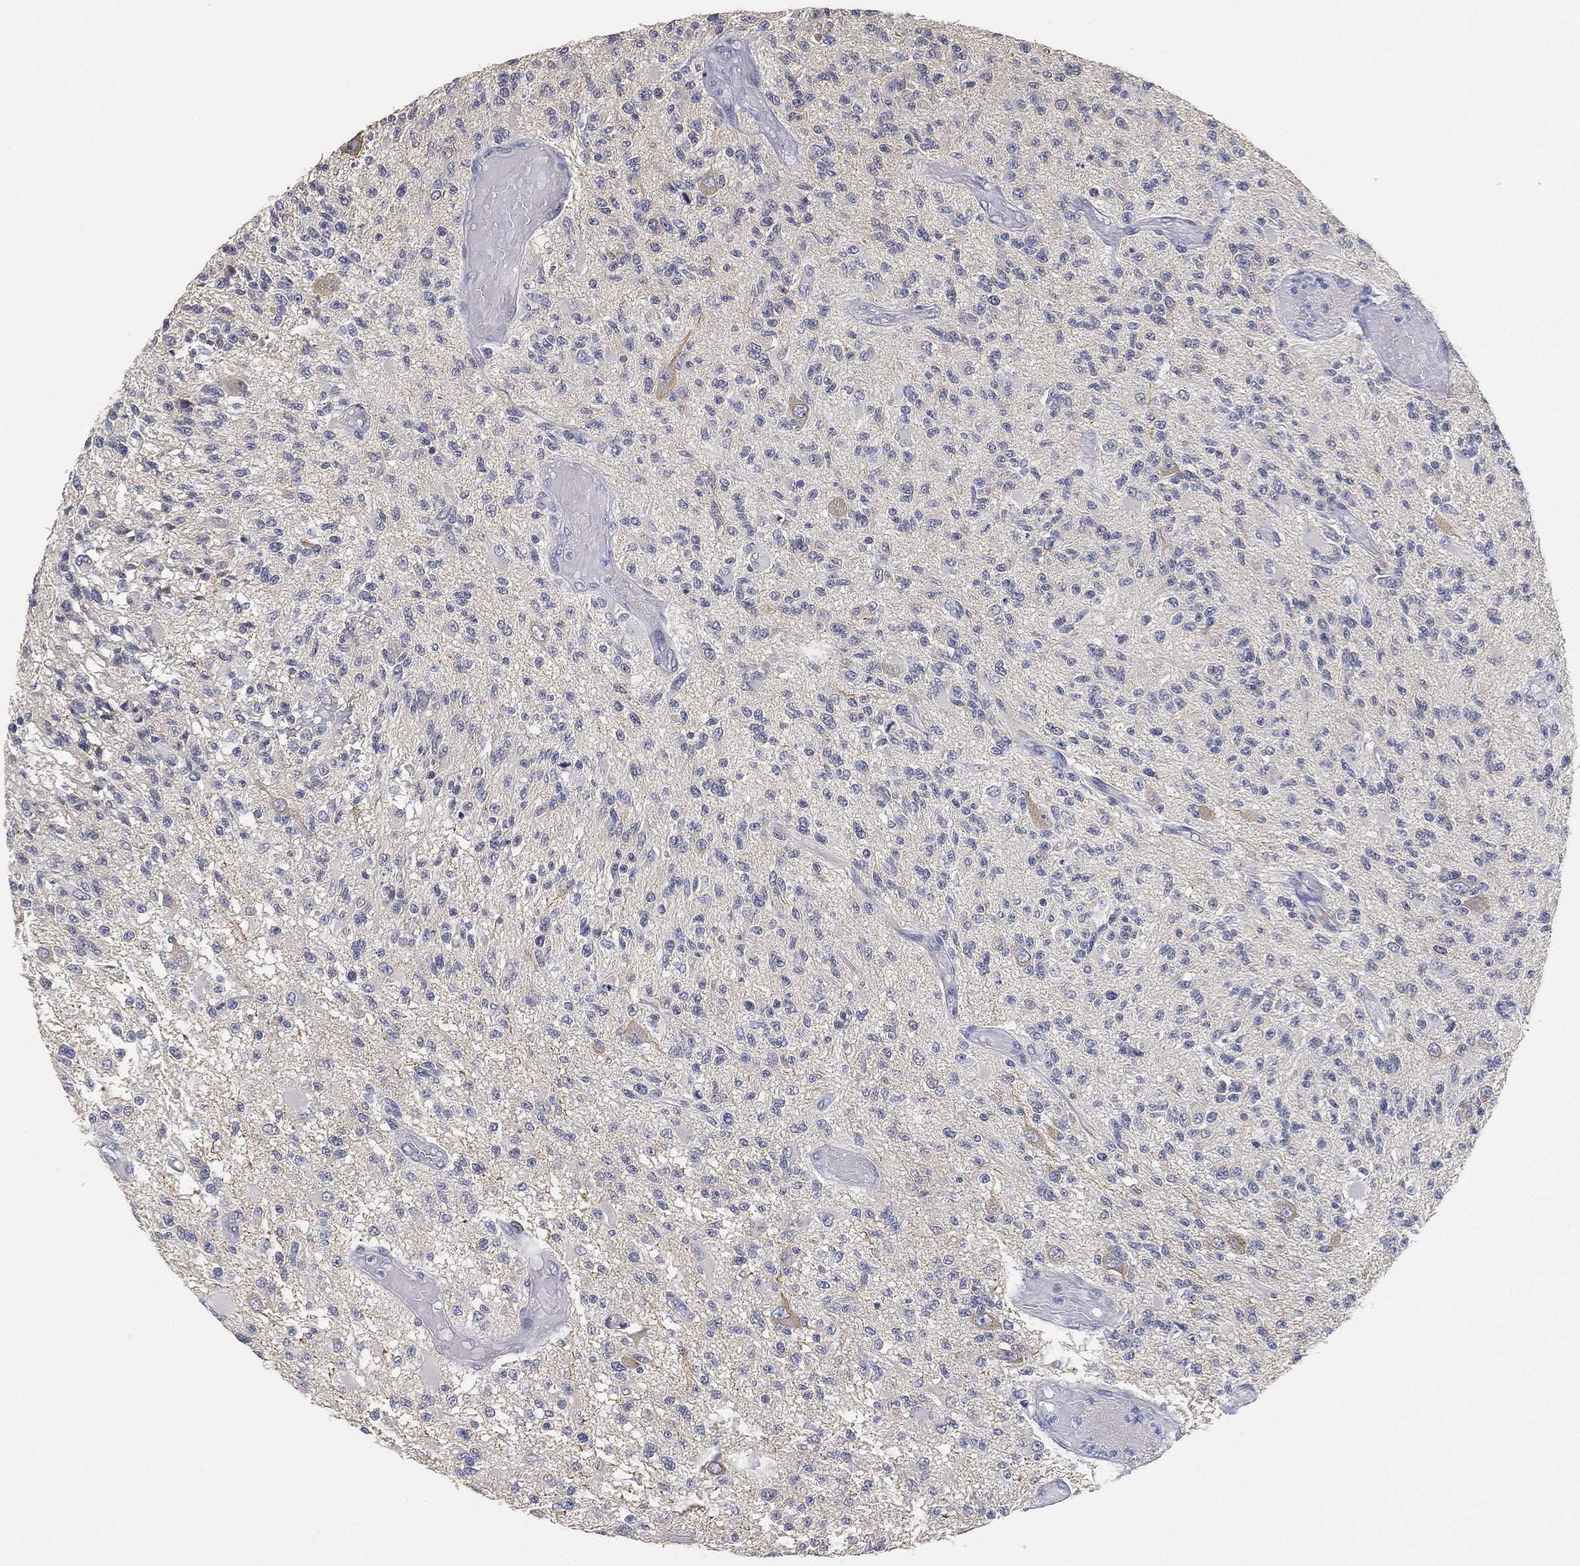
{"staining": {"intensity": "negative", "quantity": "none", "location": "none"}, "tissue": "glioma", "cell_type": "Tumor cells", "image_type": "cancer", "snomed": [{"axis": "morphology", "description": "Glioma, malignant, High grade"}, {"axis": "topography", "description": "Brain"}], "caption": "An immunohistochemistry (IHC) histopathology image of malignant glioma (high-grade) is shown. There is no staining in tumor cells of malignant glioma (high-grade). (DAB immunohistochemistry (IHC) with hematoxylin counter stain).", "gene": "GPR61", "patient": {"sex": "female", "age": 63}}